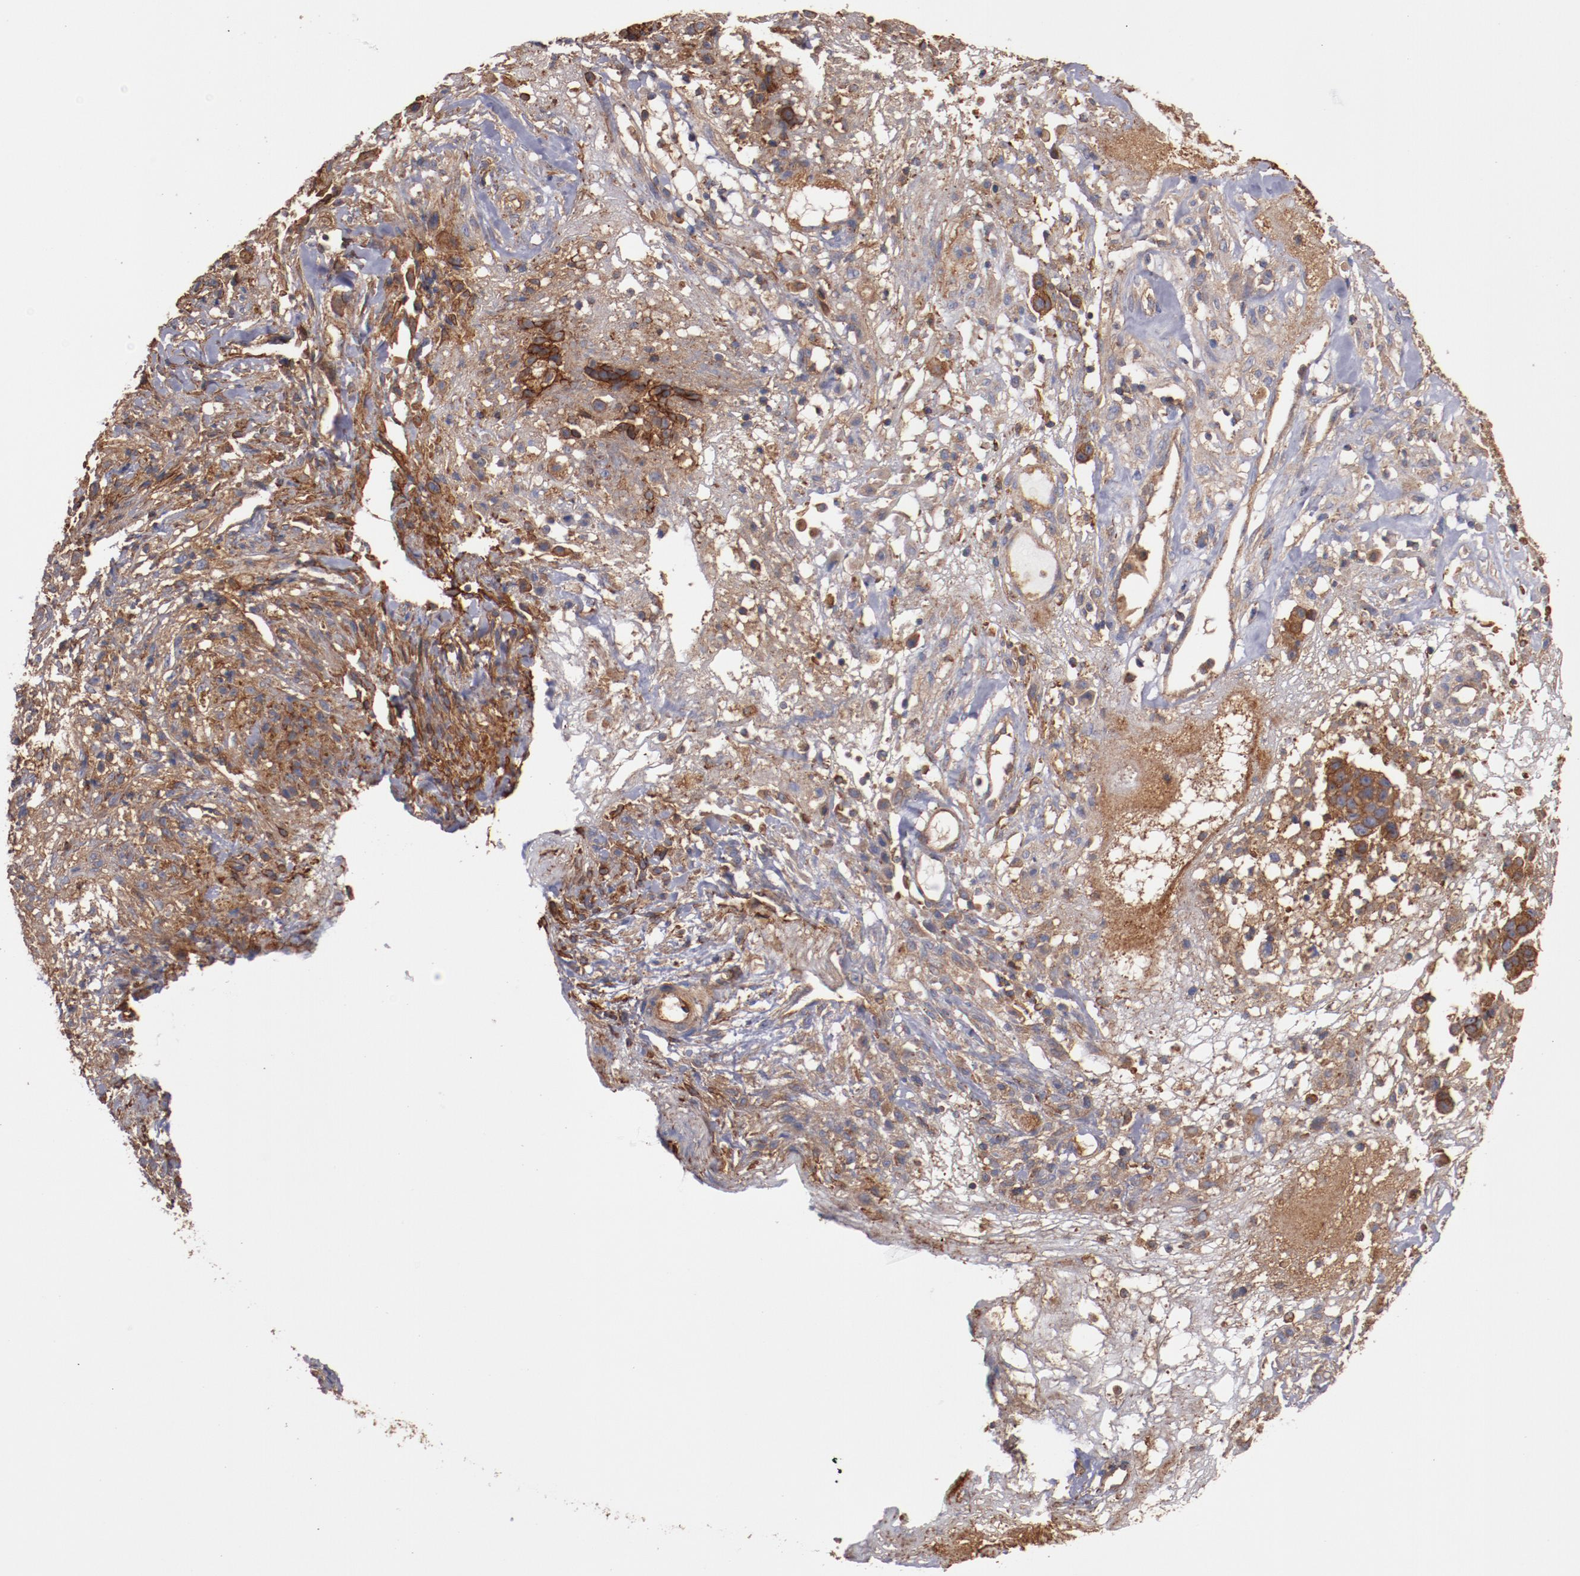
{"staining": {"intensity": "strong", "quantity": ">75%", "location": "cytoplasmic/membranous"}, "tissue": "ovarian cancer", "cell_type": "Tumor cells", "image_type": "cancer", "snomed": [{"axis": "morphology", "description": "Carcinoma, endometroid"}, {"axis": "topography", "description": "Ovary"}], "caption": "Ovarian cancer tissue demonstrates strong cytoplasmic/membranous staining in approximately >75% of tumor cells, visualized by immunohistochemistry.", "gene": "TMOD3", "patient": {"sex": "female", "age": 42}}